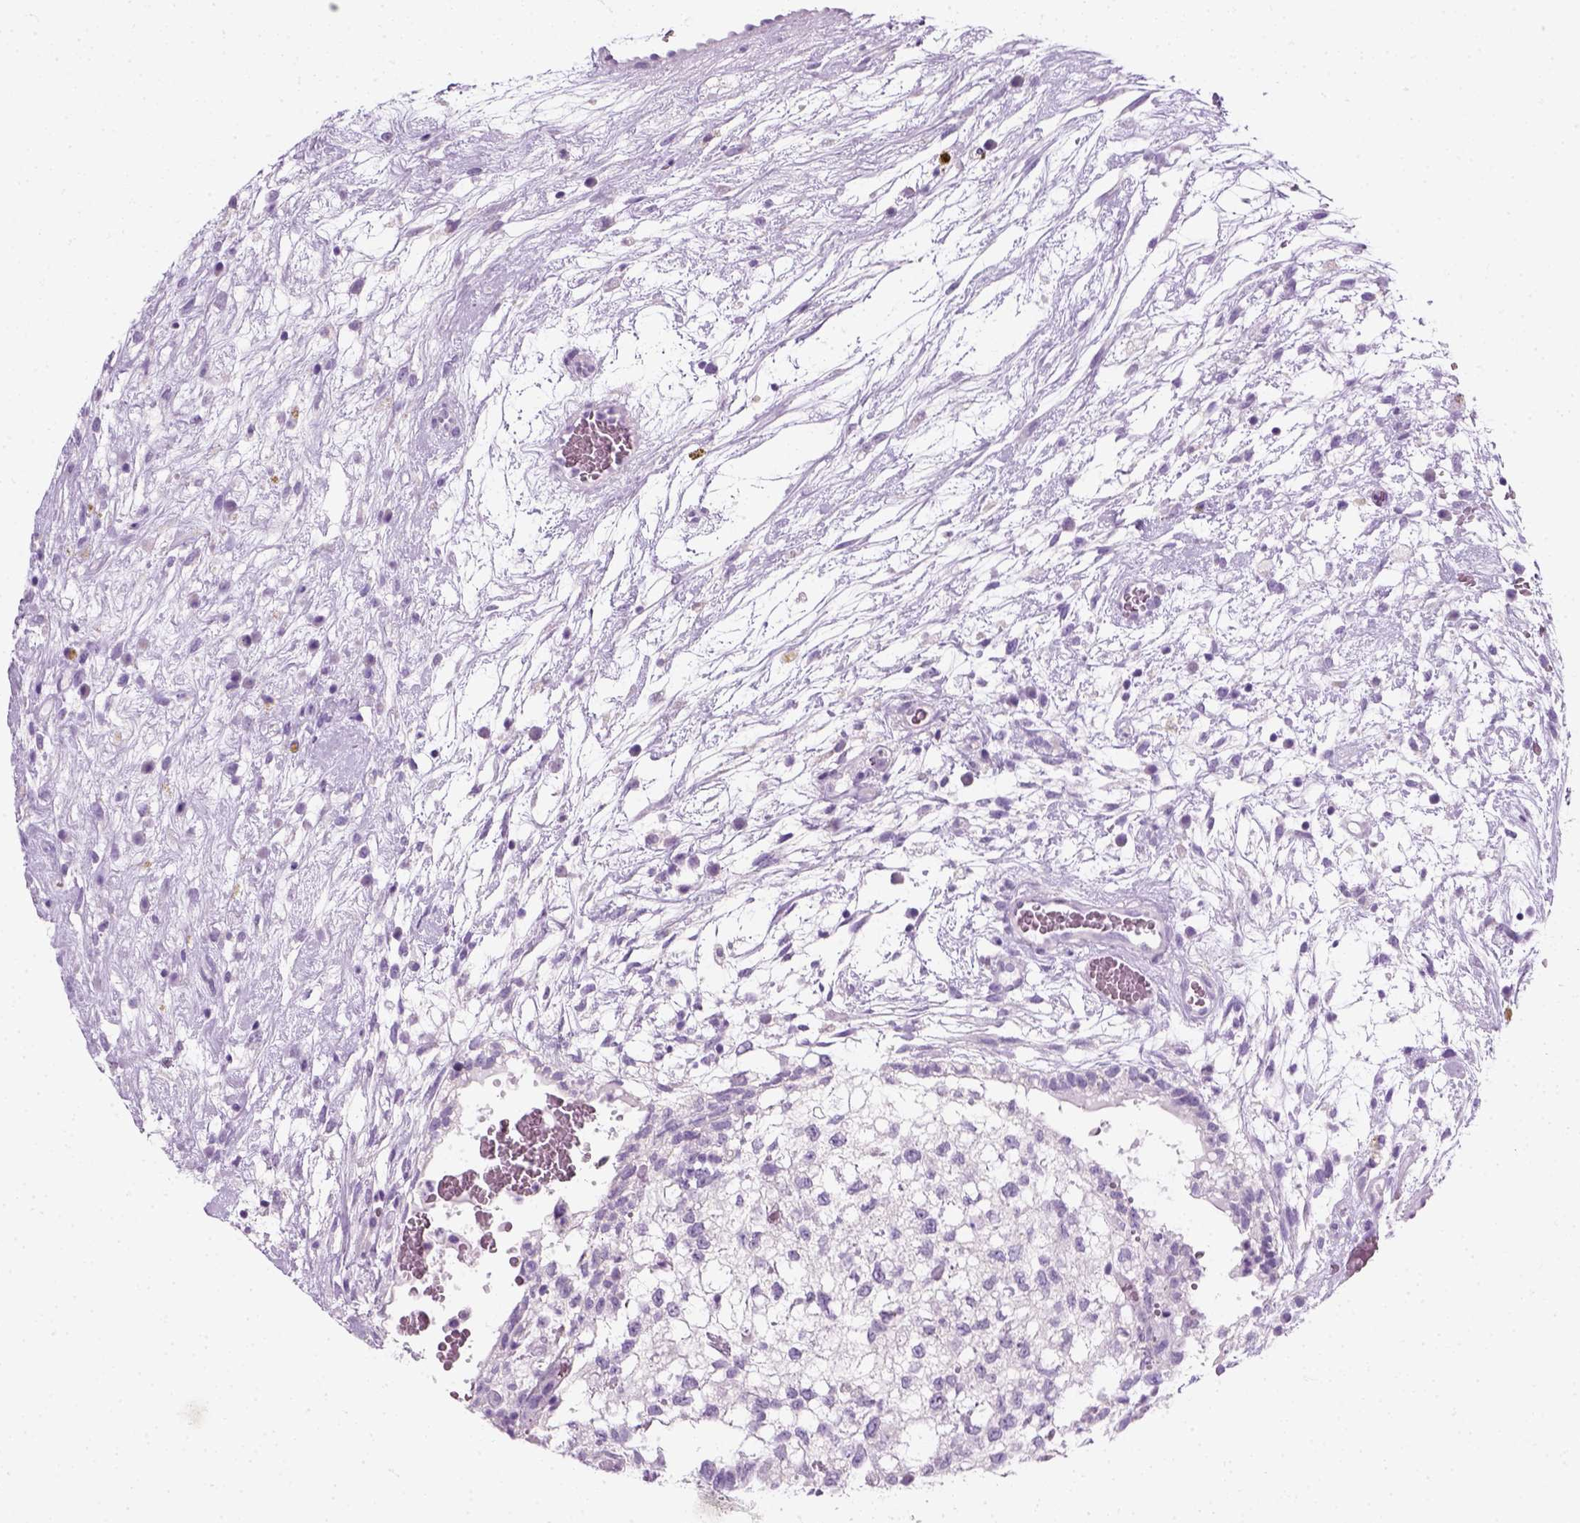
{"staining": {"intensity": "negative", "quantity": "none", "location": "none"}, "tissue": "testis cancer", "cell_type": "Tumor cells", "image_type": "cancer", "snomed": [{"axis": "morphology", "description": "Normal tissue, NOS"}, {"axis": "morphology", "description": "Carcinoma, Embryonal, NOS"}, {"axis": "topography", "description": "Testis"}], "caption": "Testis embryonal carcinoma was stained to show a protein in brown. There is no significant expression in tumor cells.", "gene": "SLC12A5", "patient": {"sex": "male", "age": 32}}